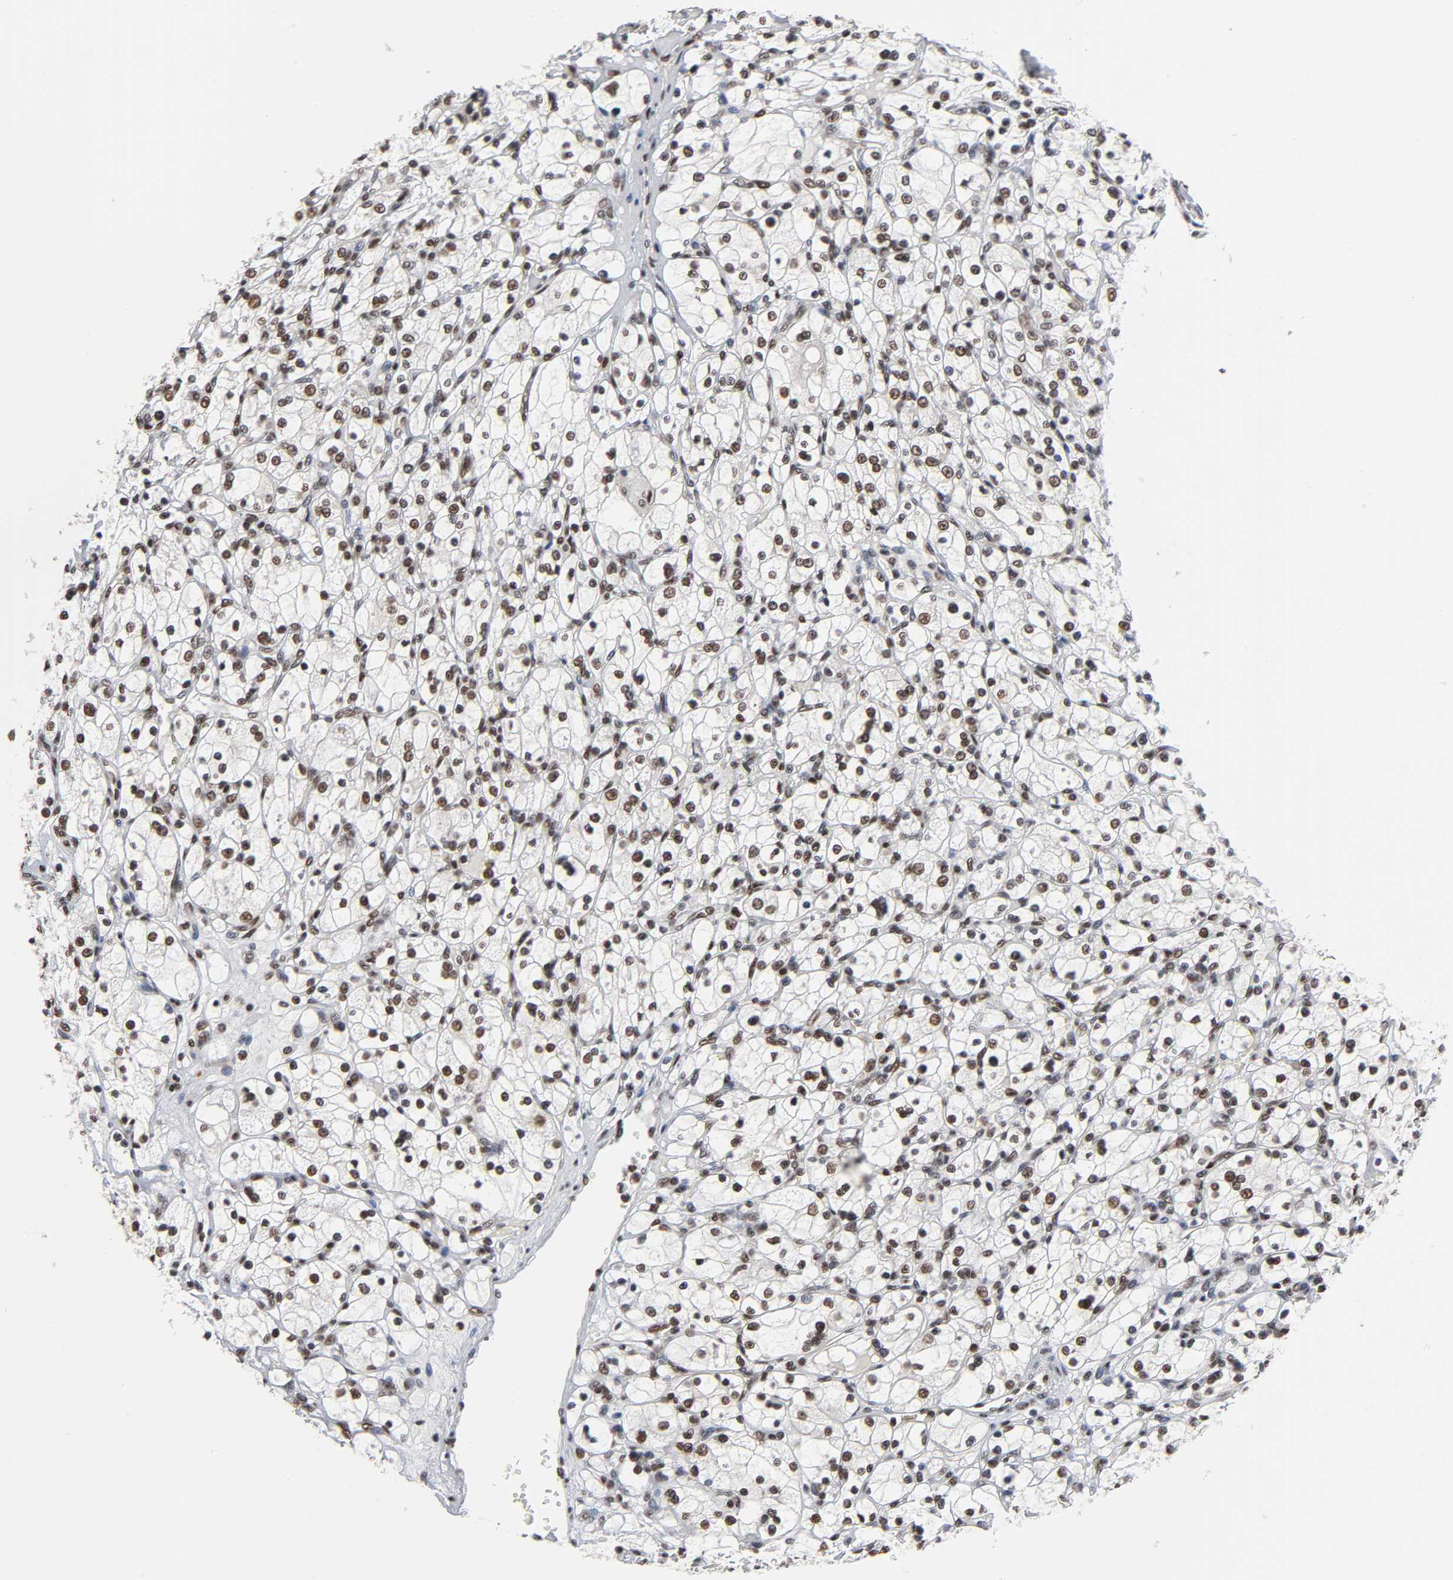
{"staining": {"intensity": "strong", "quantity": ">75%", "location": "nuclear"}, "tissue": "renal cancer", "cell_type": "Tumor cells", "image_type": "cancer", "snomed": [{"axis": "morphology", "description": "Adenocarcinoma, NOS"}, {"axis": "topography", "description": "Kidney"}], "caption": "IHC image of human adenocarcinoma (renal) stained for a protein (brown), which demonstrates high levels of strong nuclear positivity in about >75% of tumor cells.", "gene": "ILKAP", "patient": {"sex": "female", "age": 83}}